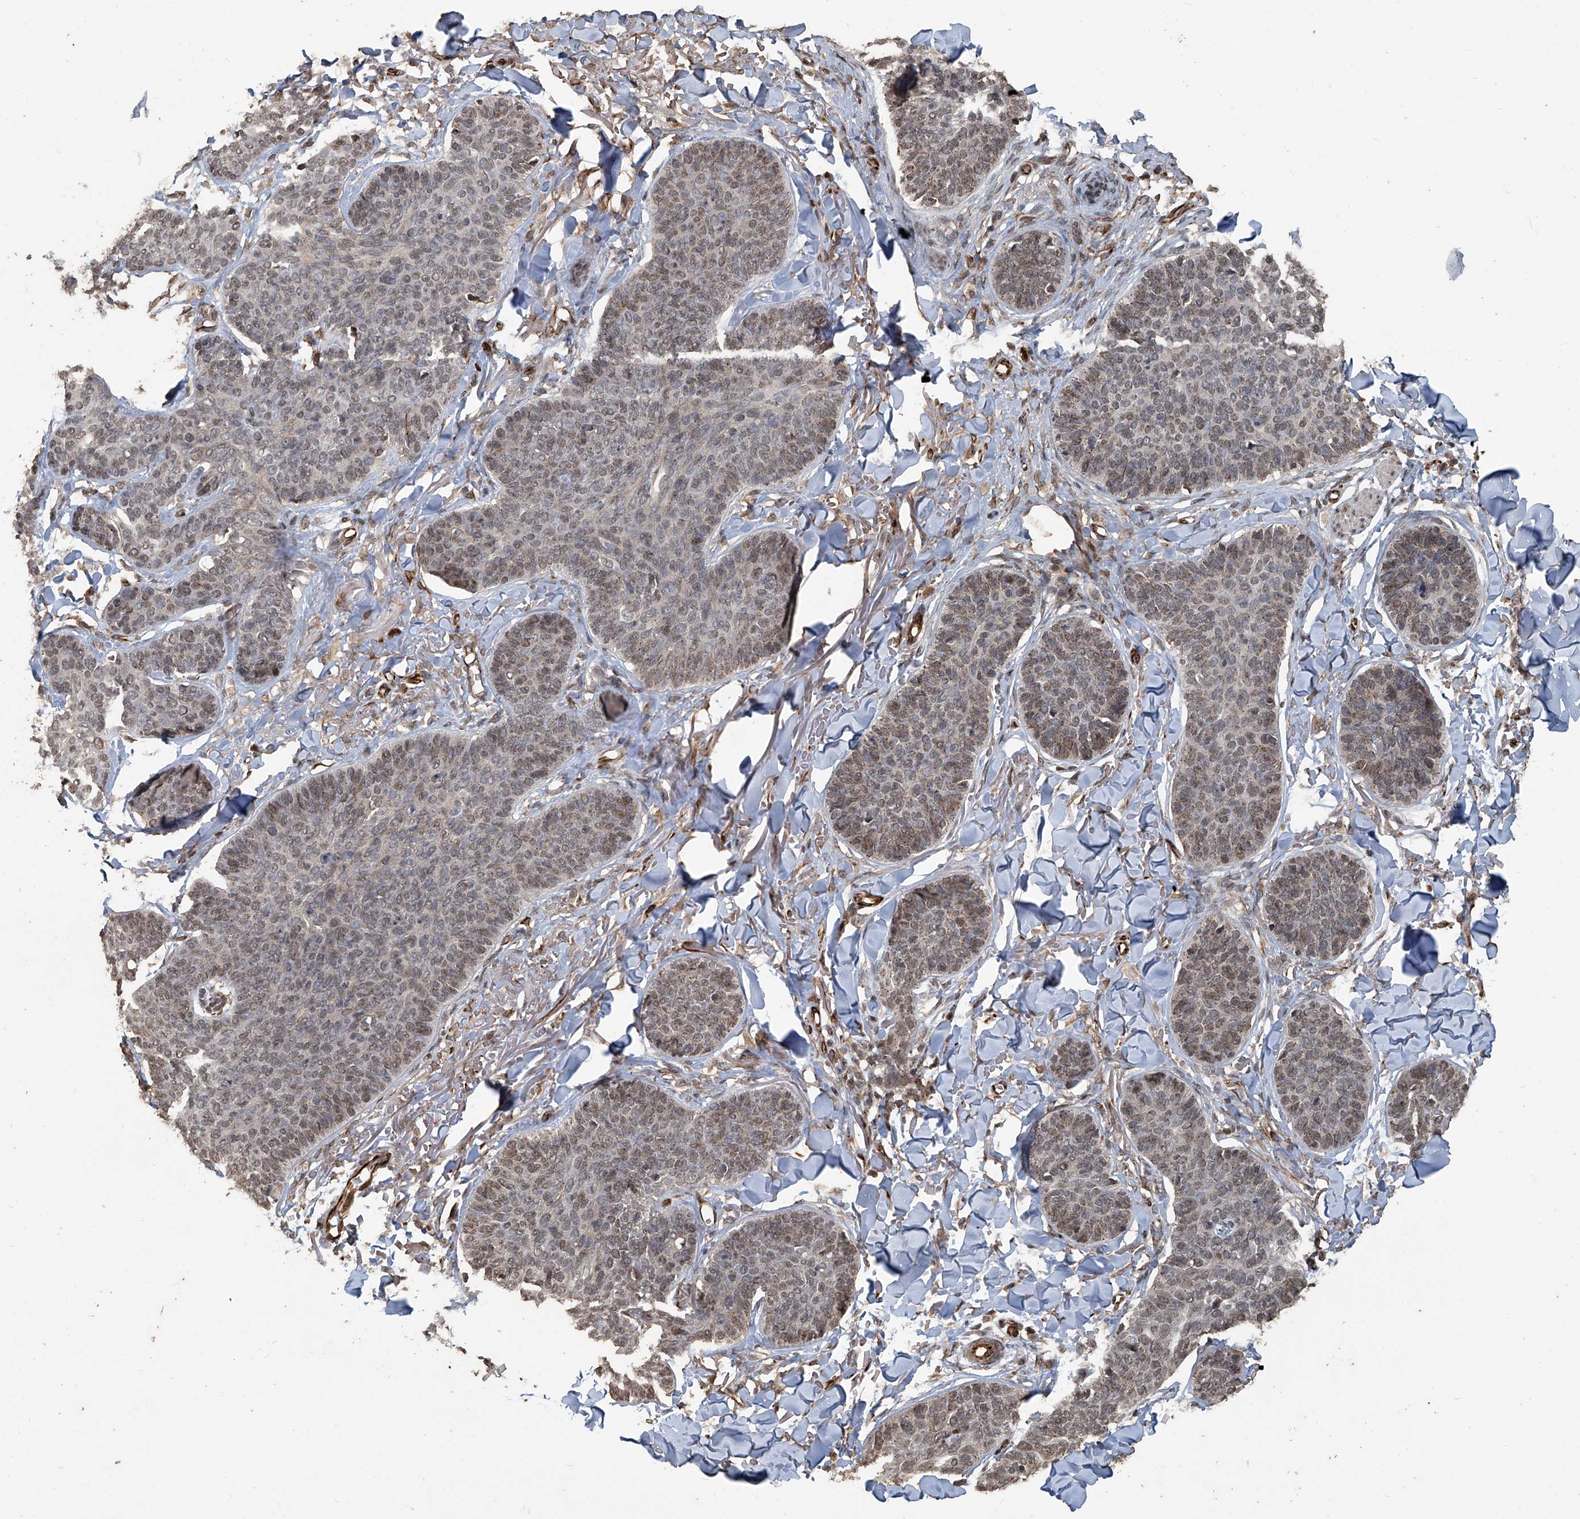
{"staining": {"intensity": "weak", "quantity": ">75%", "location": "nuclear"}, "tissue": "skin cancer", "cell_type": "Tumor cells", "image_type": "cancer", "snomed": [{"axis": "morphology", "description": "Basal cell carcinoma"}, {"axis": "topography", "description": "Skin"}], "caption": "Immunohistochemistry of basal cell carcinoma (skin) reveals low levels of weak nuclear expression in about >75% of tumor cells.", "gene": "GPR132", "patient": {"sex": "male", "age": 85}}